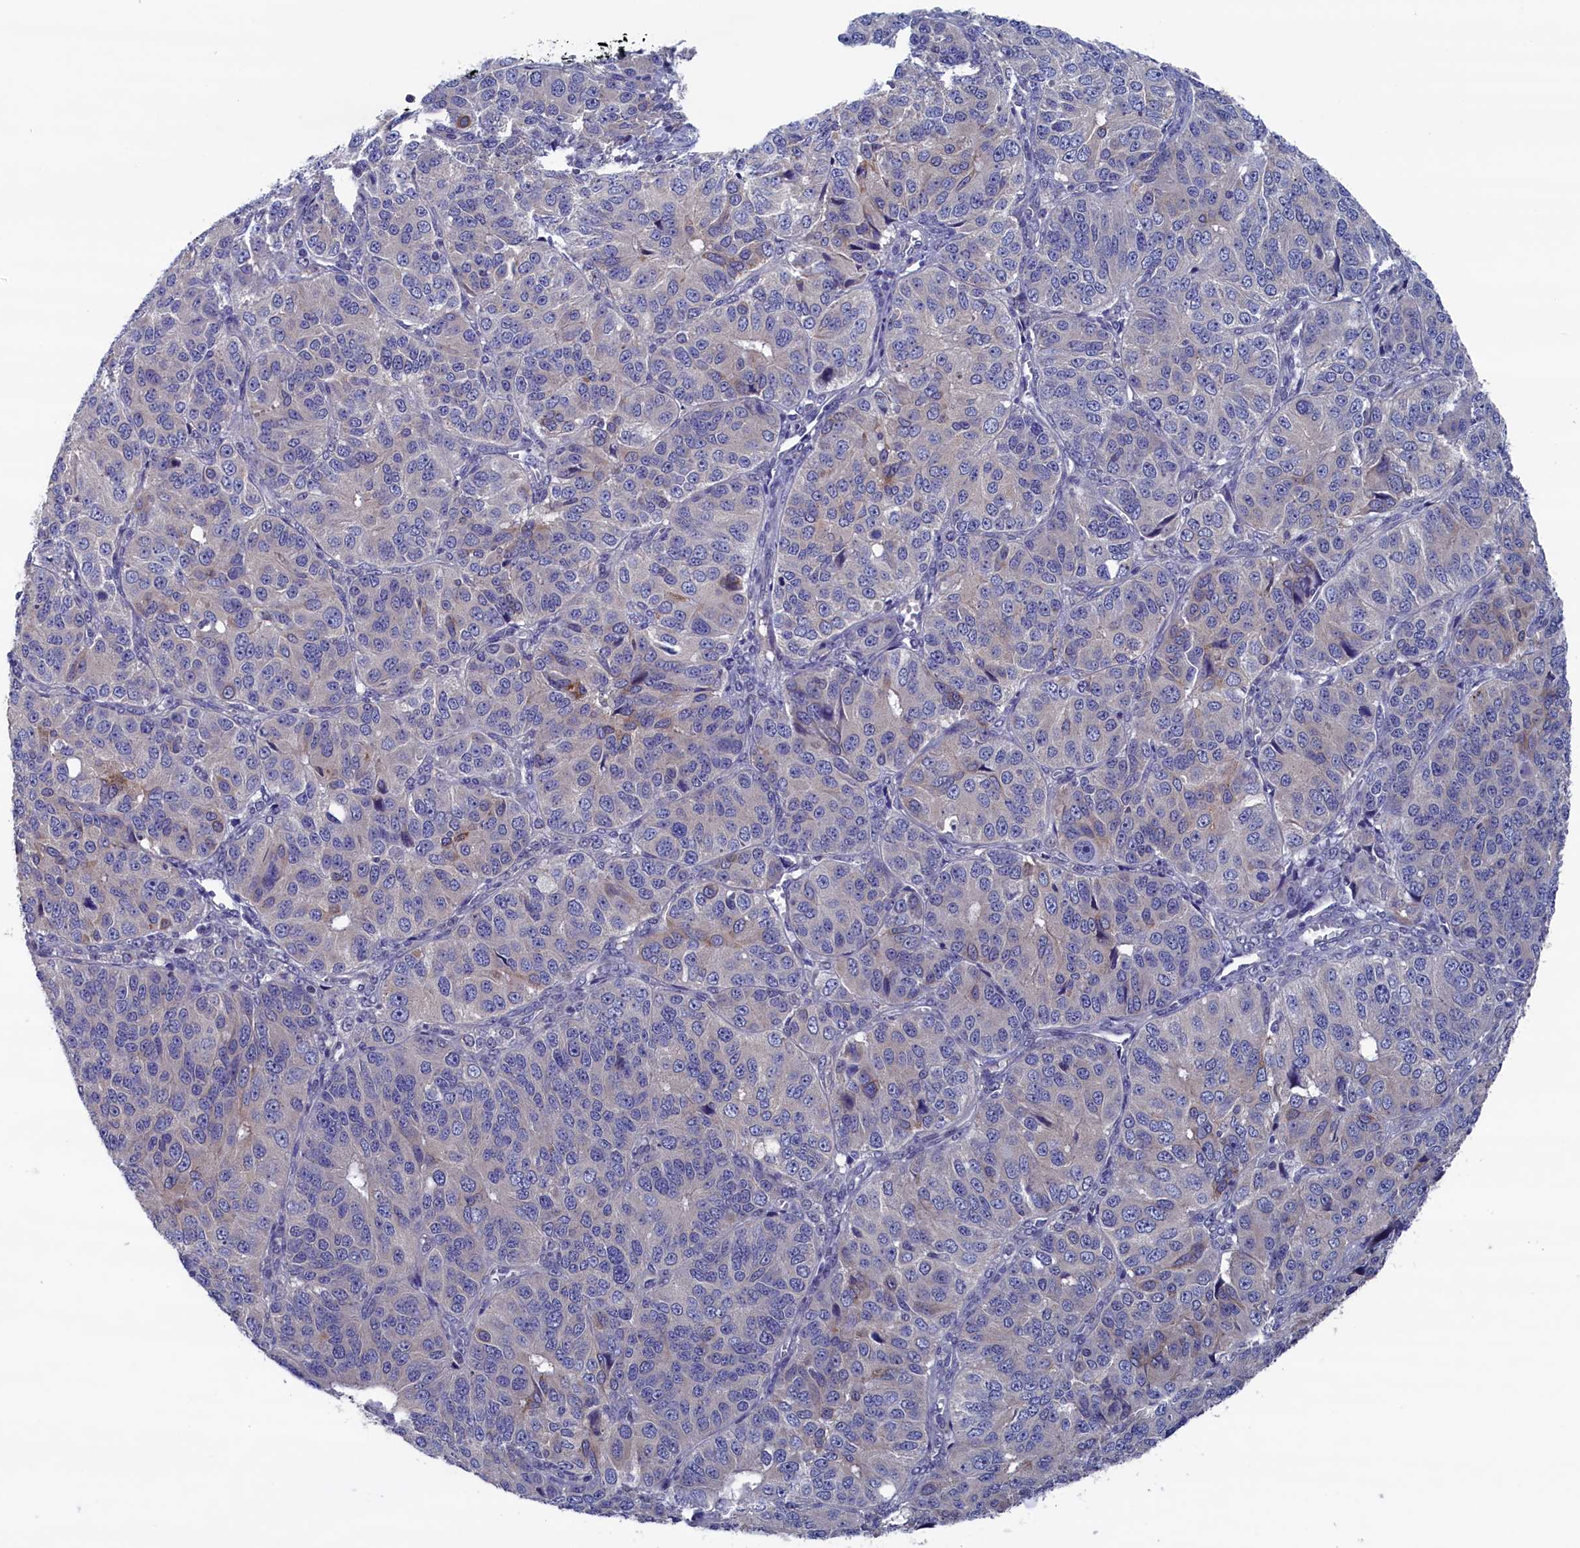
{"staining": {"intensity": "weak", "quantity": "<25%", "location": "cytoplasmic/membranous"}, "tissue": "ovarian cancer", "cell_type": "Tumor cells", "image_type": "cancer", "snomed": [{"axis": "morphology", "description": "Carcinoma, endometroid"}, {"axis": "topography", "description": "Ovary"}], "caption": "Immunohistochemical staining of human ovarian cancer (endometroid carcinoma) demonstrates no significant expression in tumor cells. The staining is performed using DAB (3,3'-diaminobenzidine) brown chromogen with nuclei counter-stained in using hematoxylin.", "gene": "SPATA13", "patient": {"sex": "female", "age": 51}}